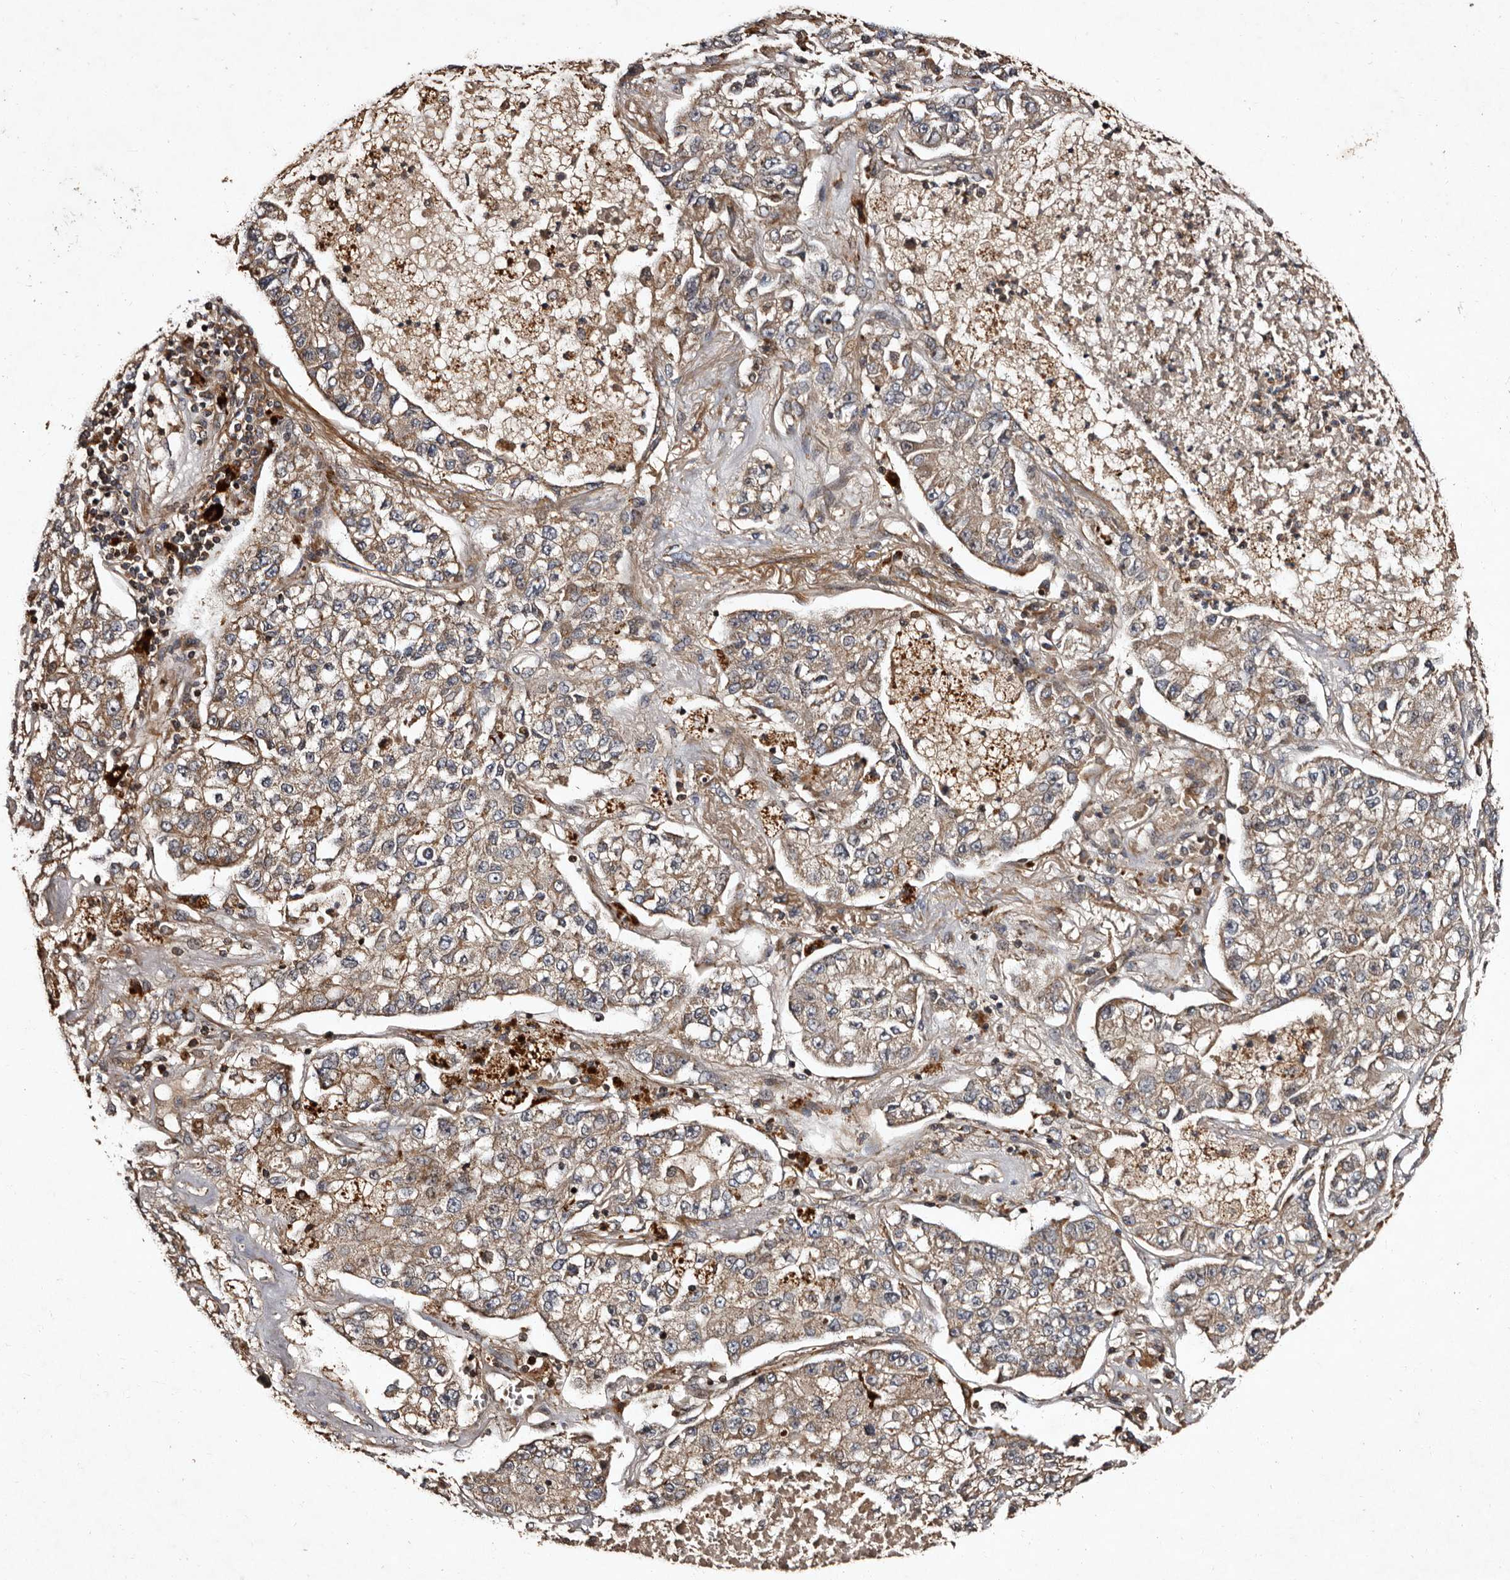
{"staining": {"intensity": "weak", "quantity": ">75%", "location": "cytoplasmic/membranous"}, "tissue": "lung cancer", "cell_type": "Tumor cells", "image_type": "cancer", "snomed": [{"axis": "morphology", "description": "Adenocarcinoma, NOS"}, {"axis": "topography", "description": "Lung"}], "caption": "Approximately >75% of tumor cells in human lung adenocarcinoma demonstrate weak cytoplasmic/membranous protein expression as visualized by brown immunohistochemical staining.", "gene": "PRKD3", "patient": {"sex": "male", "age": 49}}